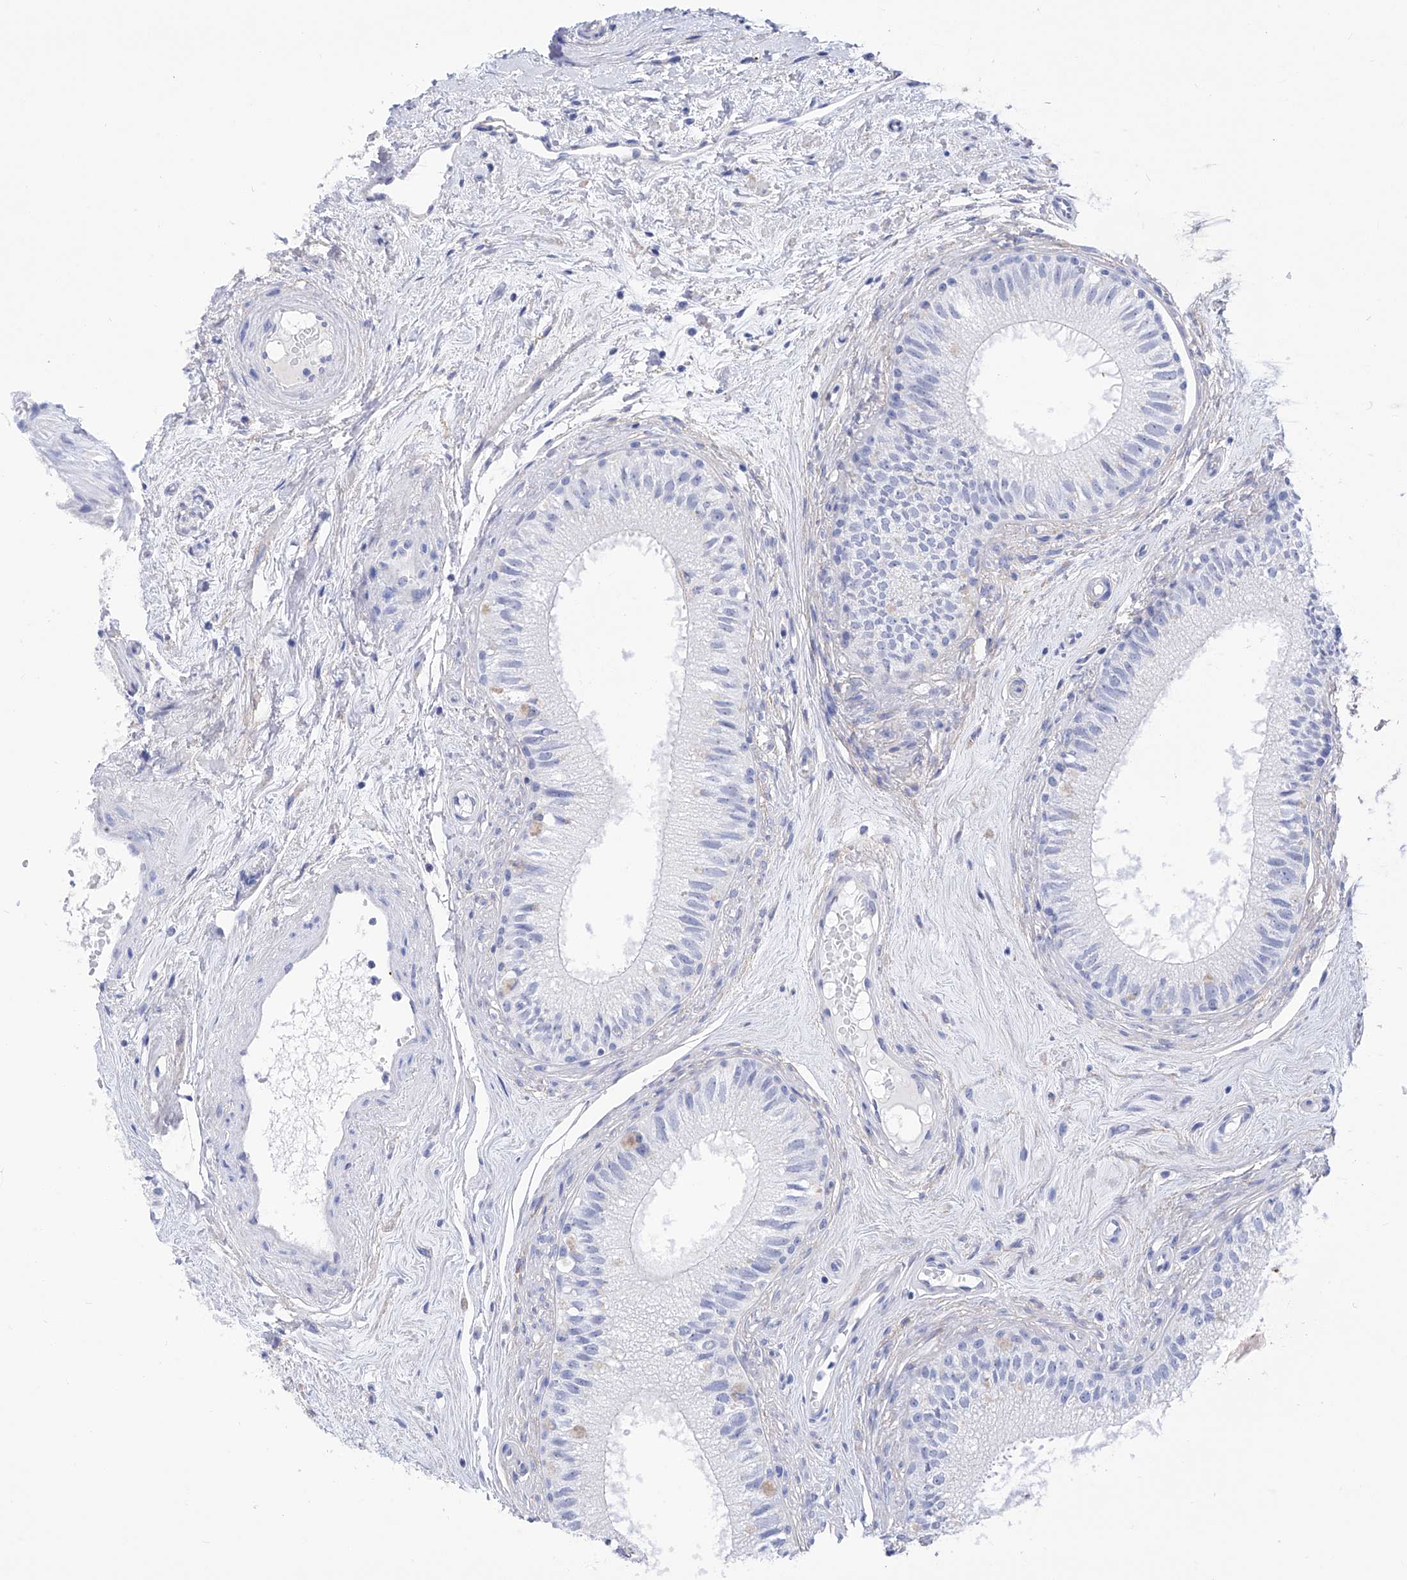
{"staining": {"intensity": "negative", "quantity": "none", "location": "none"}, "tissue": "epididymis", "cell_type": "Glandular cells", "image_type": "normal", "snomed": [{"axis": "morphology", "description": "Normal tissue, NOS"}, {"axis": "topography", "description": "Epididymis"}], "caption": "An immunohistochemistry micrograph of benign epididymis is shown. There is no staining in glandular cells of epididymis.", "gene": "FLG", "patient": {"sex": "male", "age": 71}}